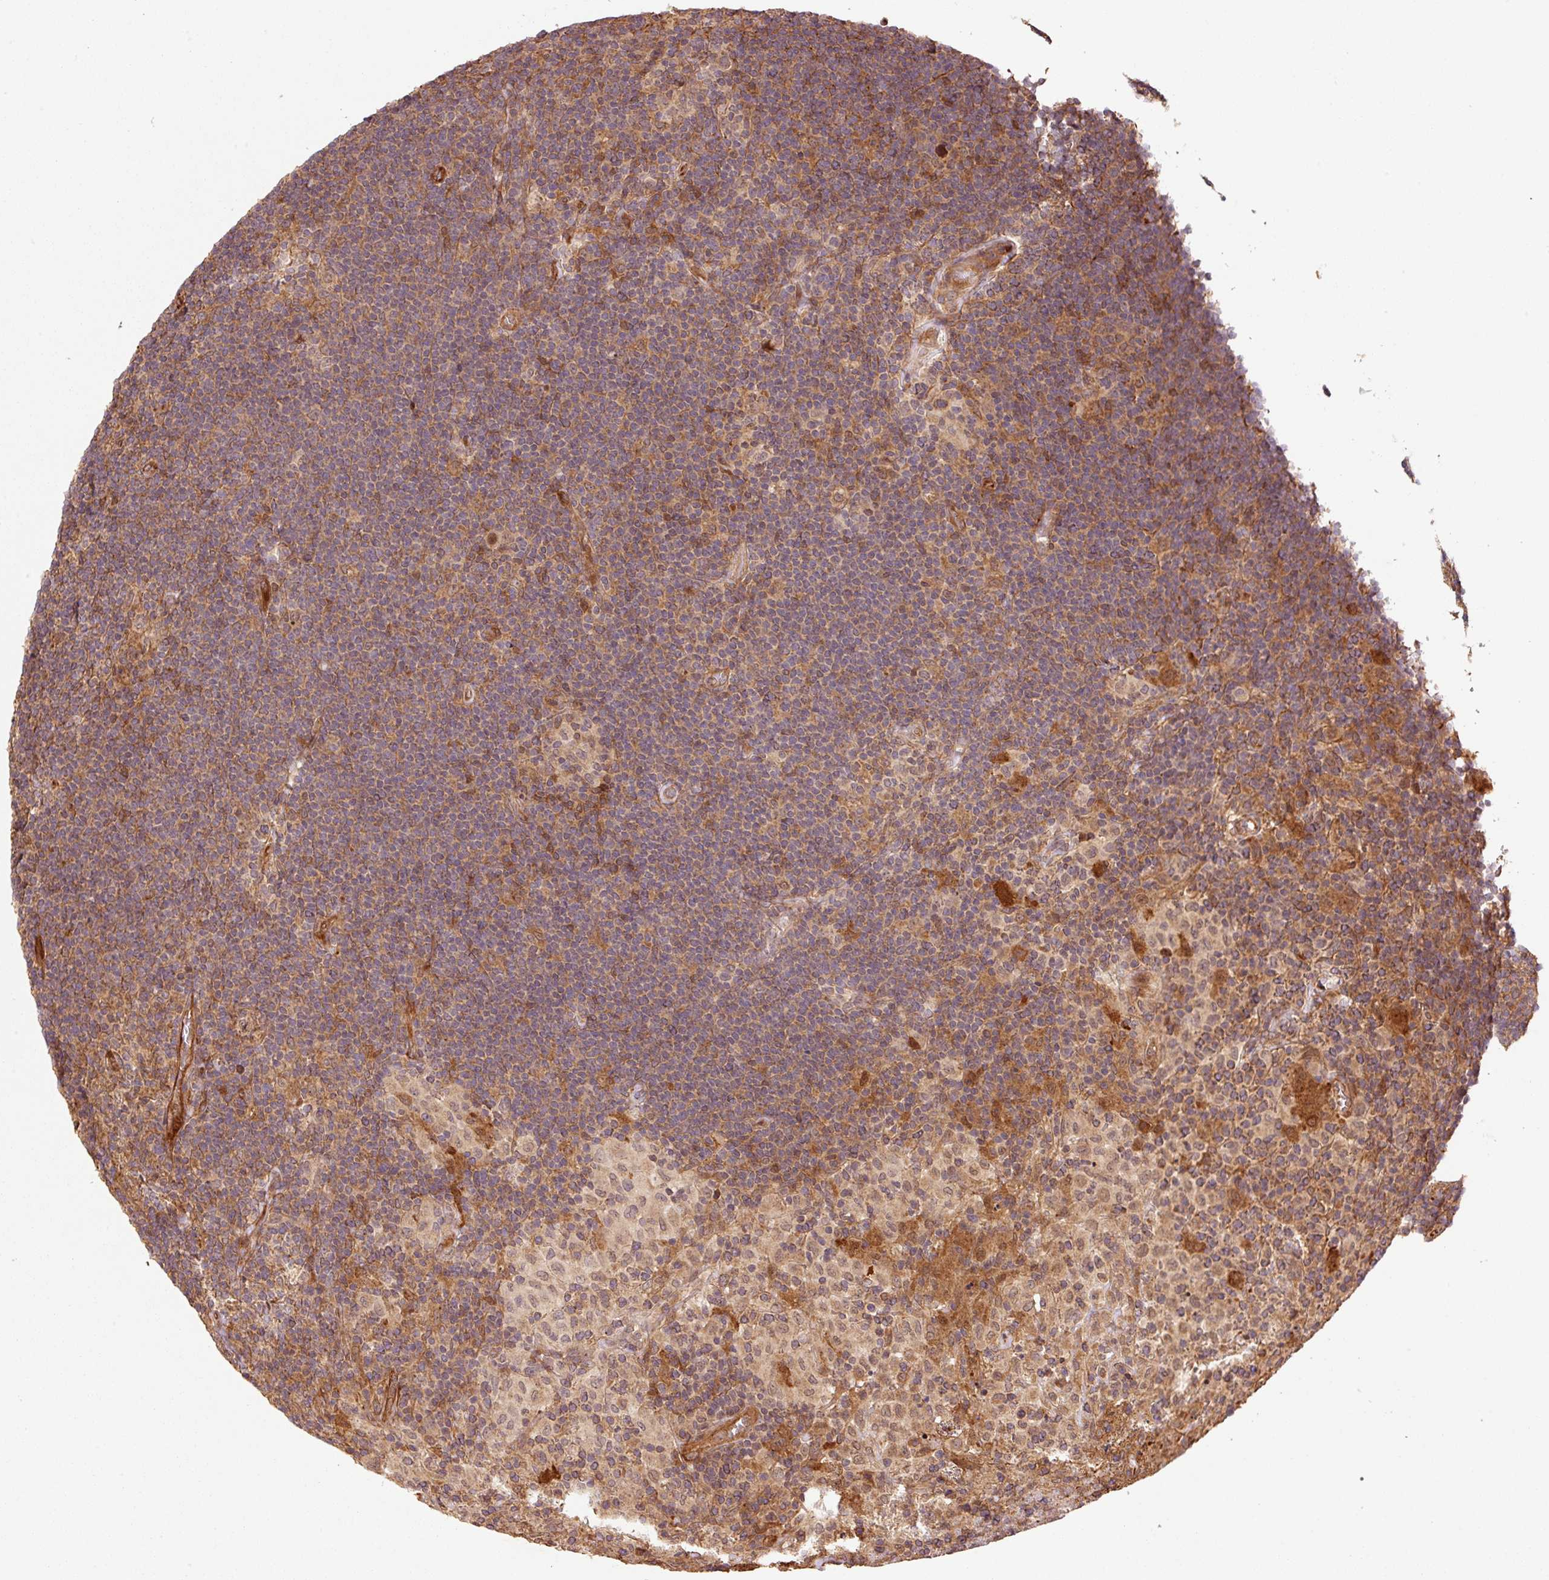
{"staining": {"intensity": "moderate", "quantity": "<25%", "location": "nuclear"}, "tissue": "lymphoma", "cell_type": "Tumor cells", "image_type": "cancer", "snomed": [{"axis": "morphology", "description": "Hodgkin's disease, NOS"}, {"axis": "topography", "description": "Lymph node"}], "caption": "The photomicrograph shows staining of Hodgkin's disease, revealing moderate nuclear protein positivity (brown color) within tumor cells.", "gene": "OXER1", "patient": {"sex": "female", "age": 57}}